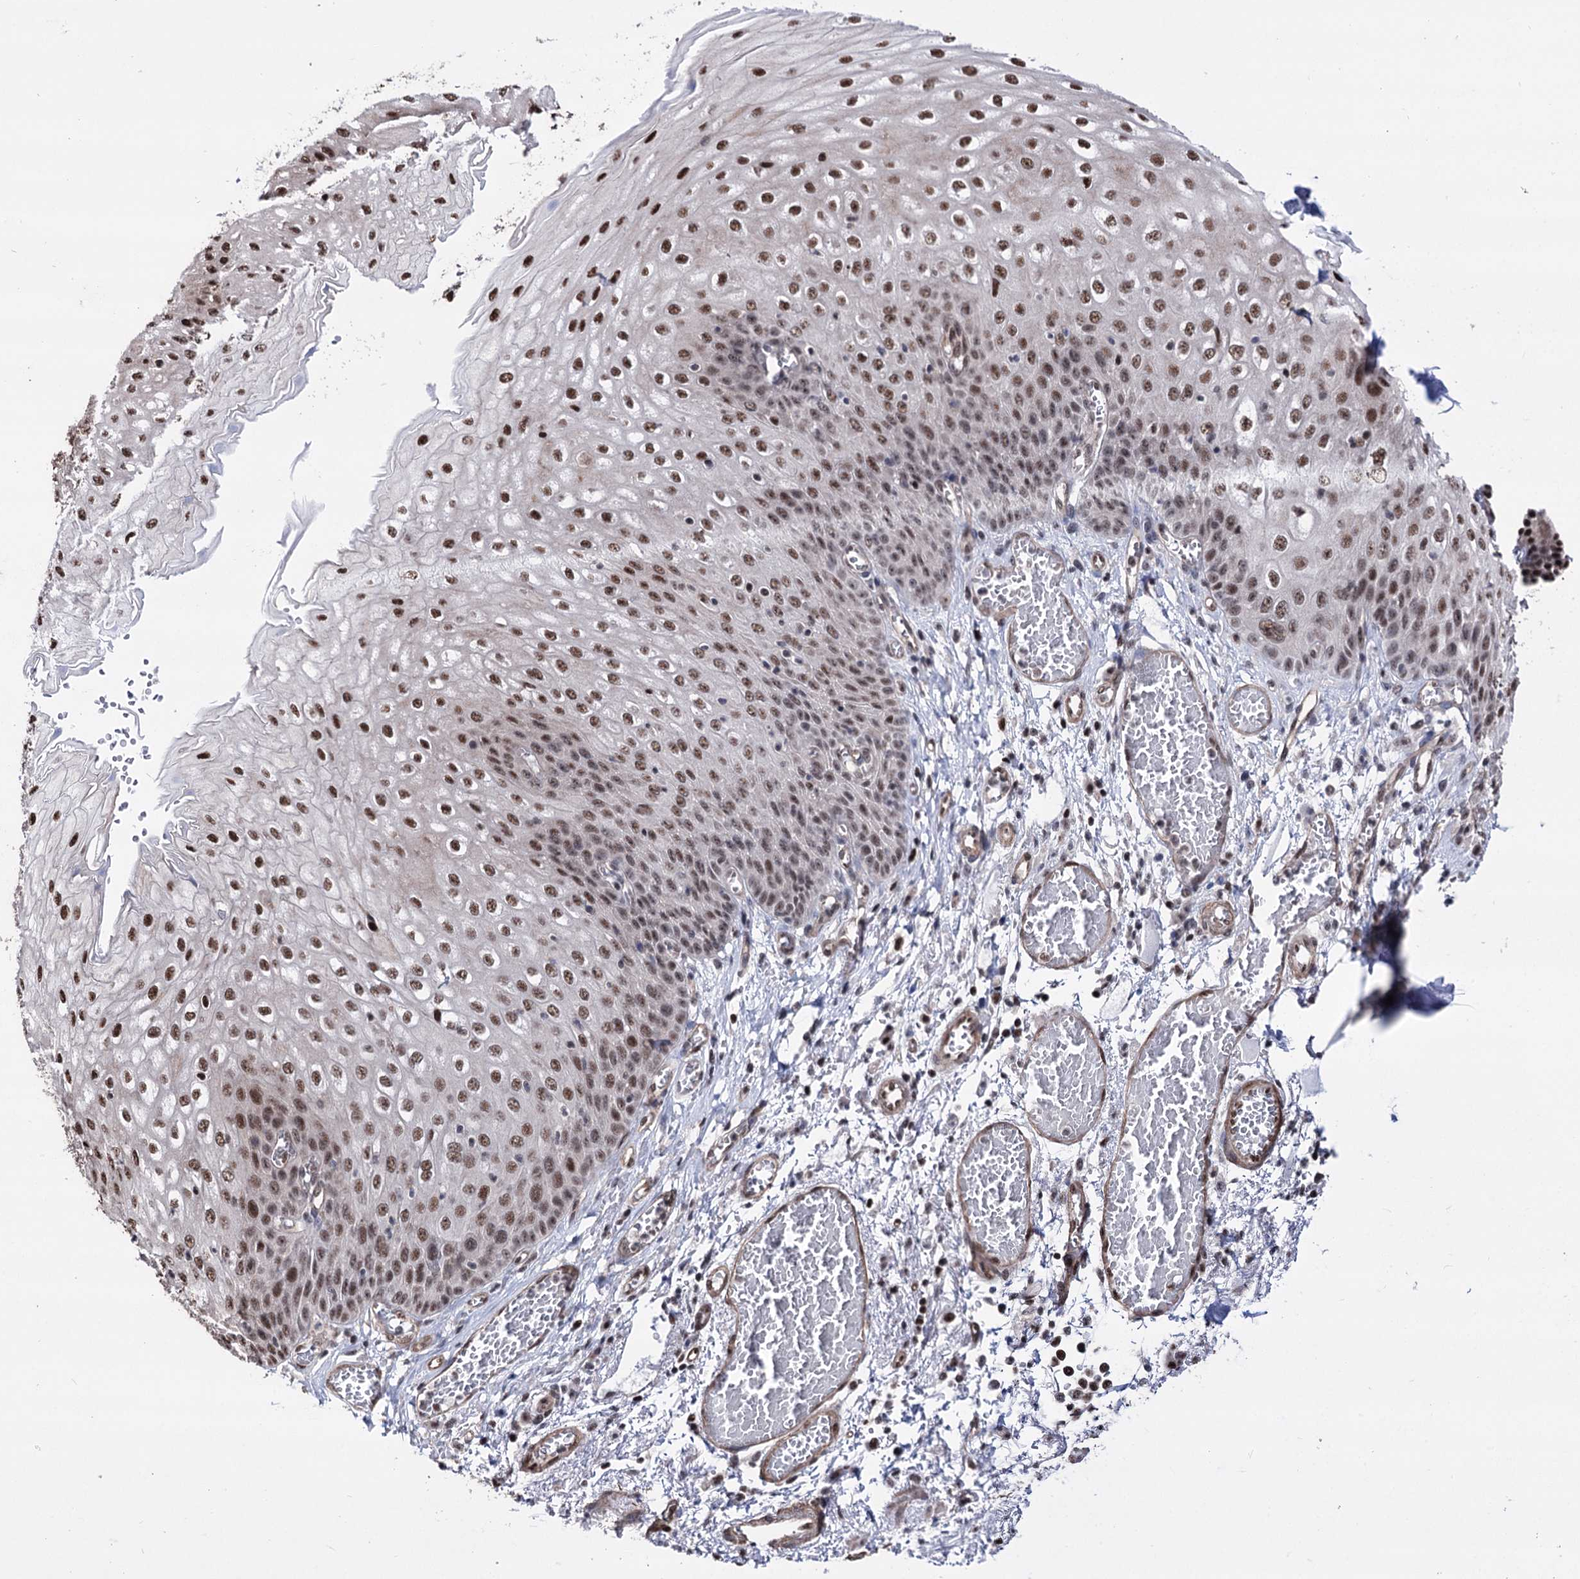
{"staining": {"intensity": "moderate", "quantity": ">75%", "location": "nuclear"}, "tissue": "esophagus", "cell_type": "Squamous epithelial cells", "image_type": "normal", "snomed": [{"axis": "morphology", "description": "Normal tissue, NOS"}, {"axis": "topography", "description": "Esophagus"}], "caption": "Immunohistochemical staining of normal human esophagus demonstrates medium levels of moderate nuclear expression in approximately >75% of squamous epithelial cells.", "gene": "CHMP7", "patient": {"sex": "male", "age": 81}}